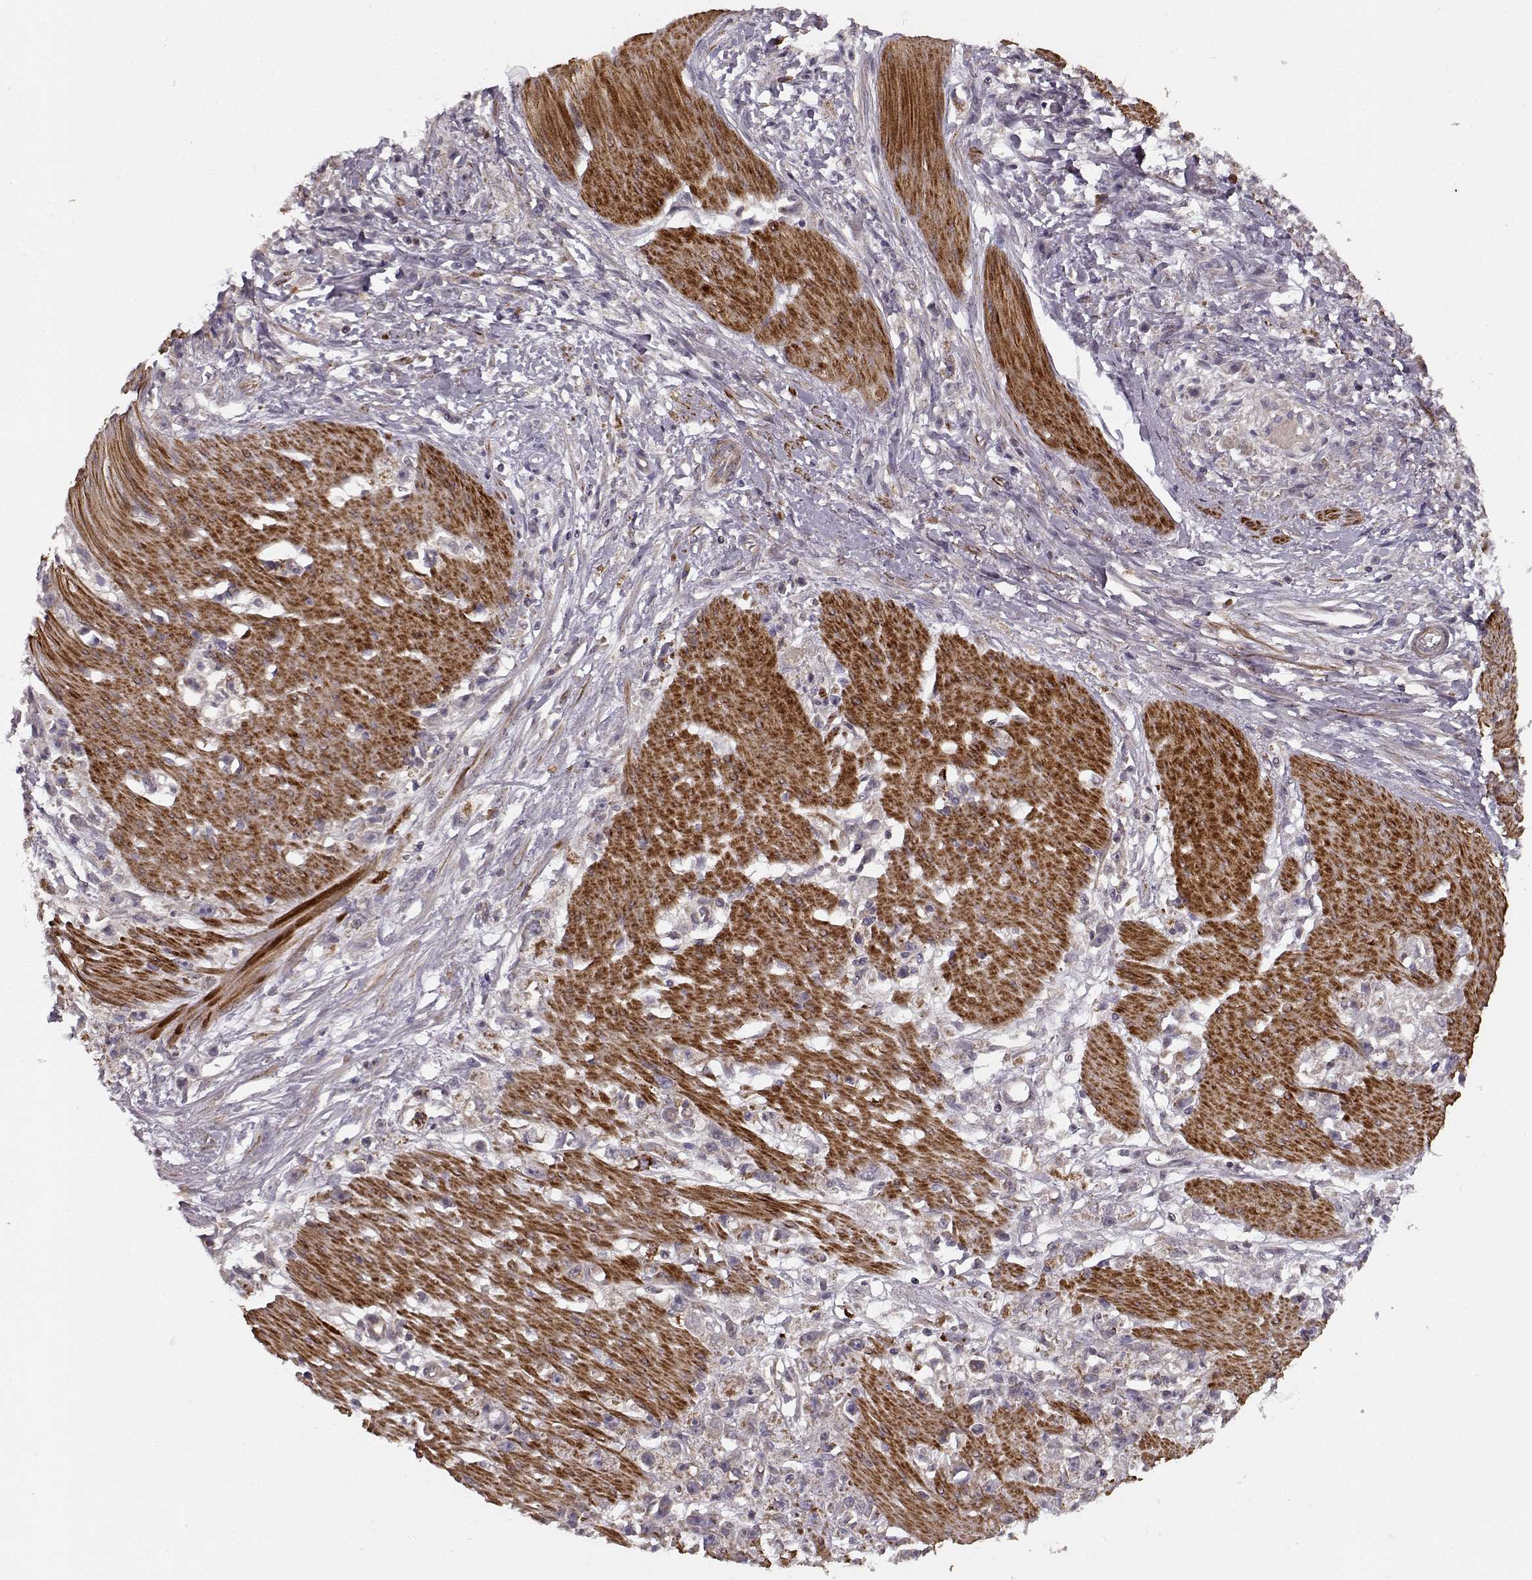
{"staining": {"intensity": "moderate", "quantity": "<25%", "location": "cytoplasmic/membranous"}, "tissue": "stomach cancer", "cell_type": "Tumor cells", "image_type": "cancer", "snomed": [{"axis": "morphology", "description": "Adenocarcinoma, NOS"}, {"axis": "topography", "description": "Stomach"}], "caption": "Stomach cancer stained with DAB (3,3'-diaminobenzidine) IHC shows low levels of moderate cytoplasmic/membranous positivity in approximately <25% of tumor cells.", "gene": "SLAIN2", "patient": {"sex": "female", "age": 59}}